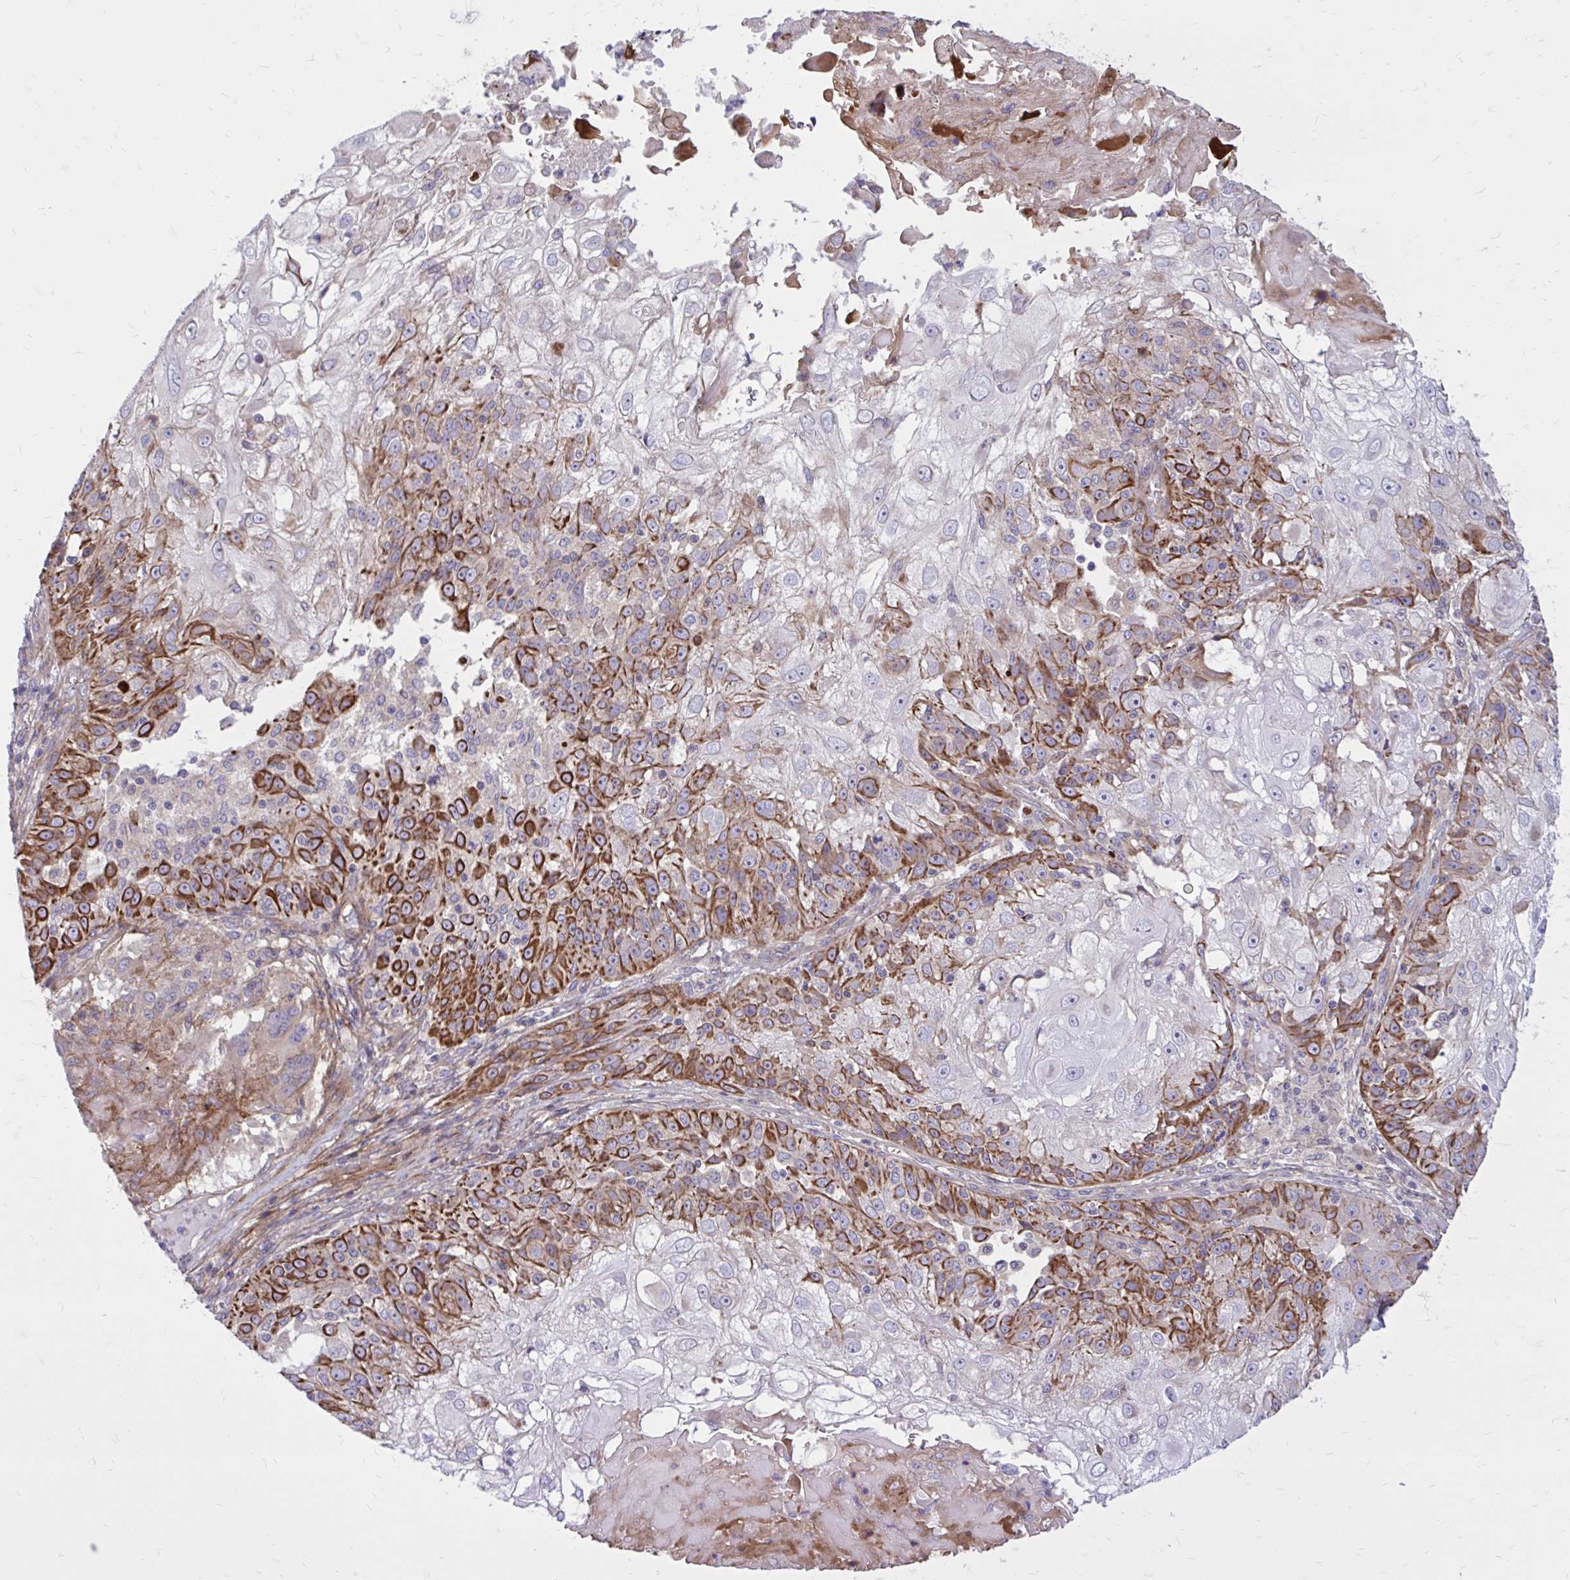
{"staining": {"intensity": "strong", "quantity": "25%-75%", "location": "cytoplasmic/membranous"}, "tissue": "skin cancer", "cell_type": "Tumor cells", "image_type": "cancer", "snomed": [{"axis": "morphology", "description": "Normal tissue, NOS"}, {"axis": "morphology", "description": "Squamous cell carcinoma, NOS"}, {"axis": "topography", "description": "Skin"}], "caption": "A high-resolution micrograph shows immunohistochemistry staining of skin squamous cell carcinoma, which reveals strong cytoplasmic/membranous expression in approximately 25%-75% of tumor cells.", "gene": "FAP", "patient": {"sex": "female", "age": 83}}